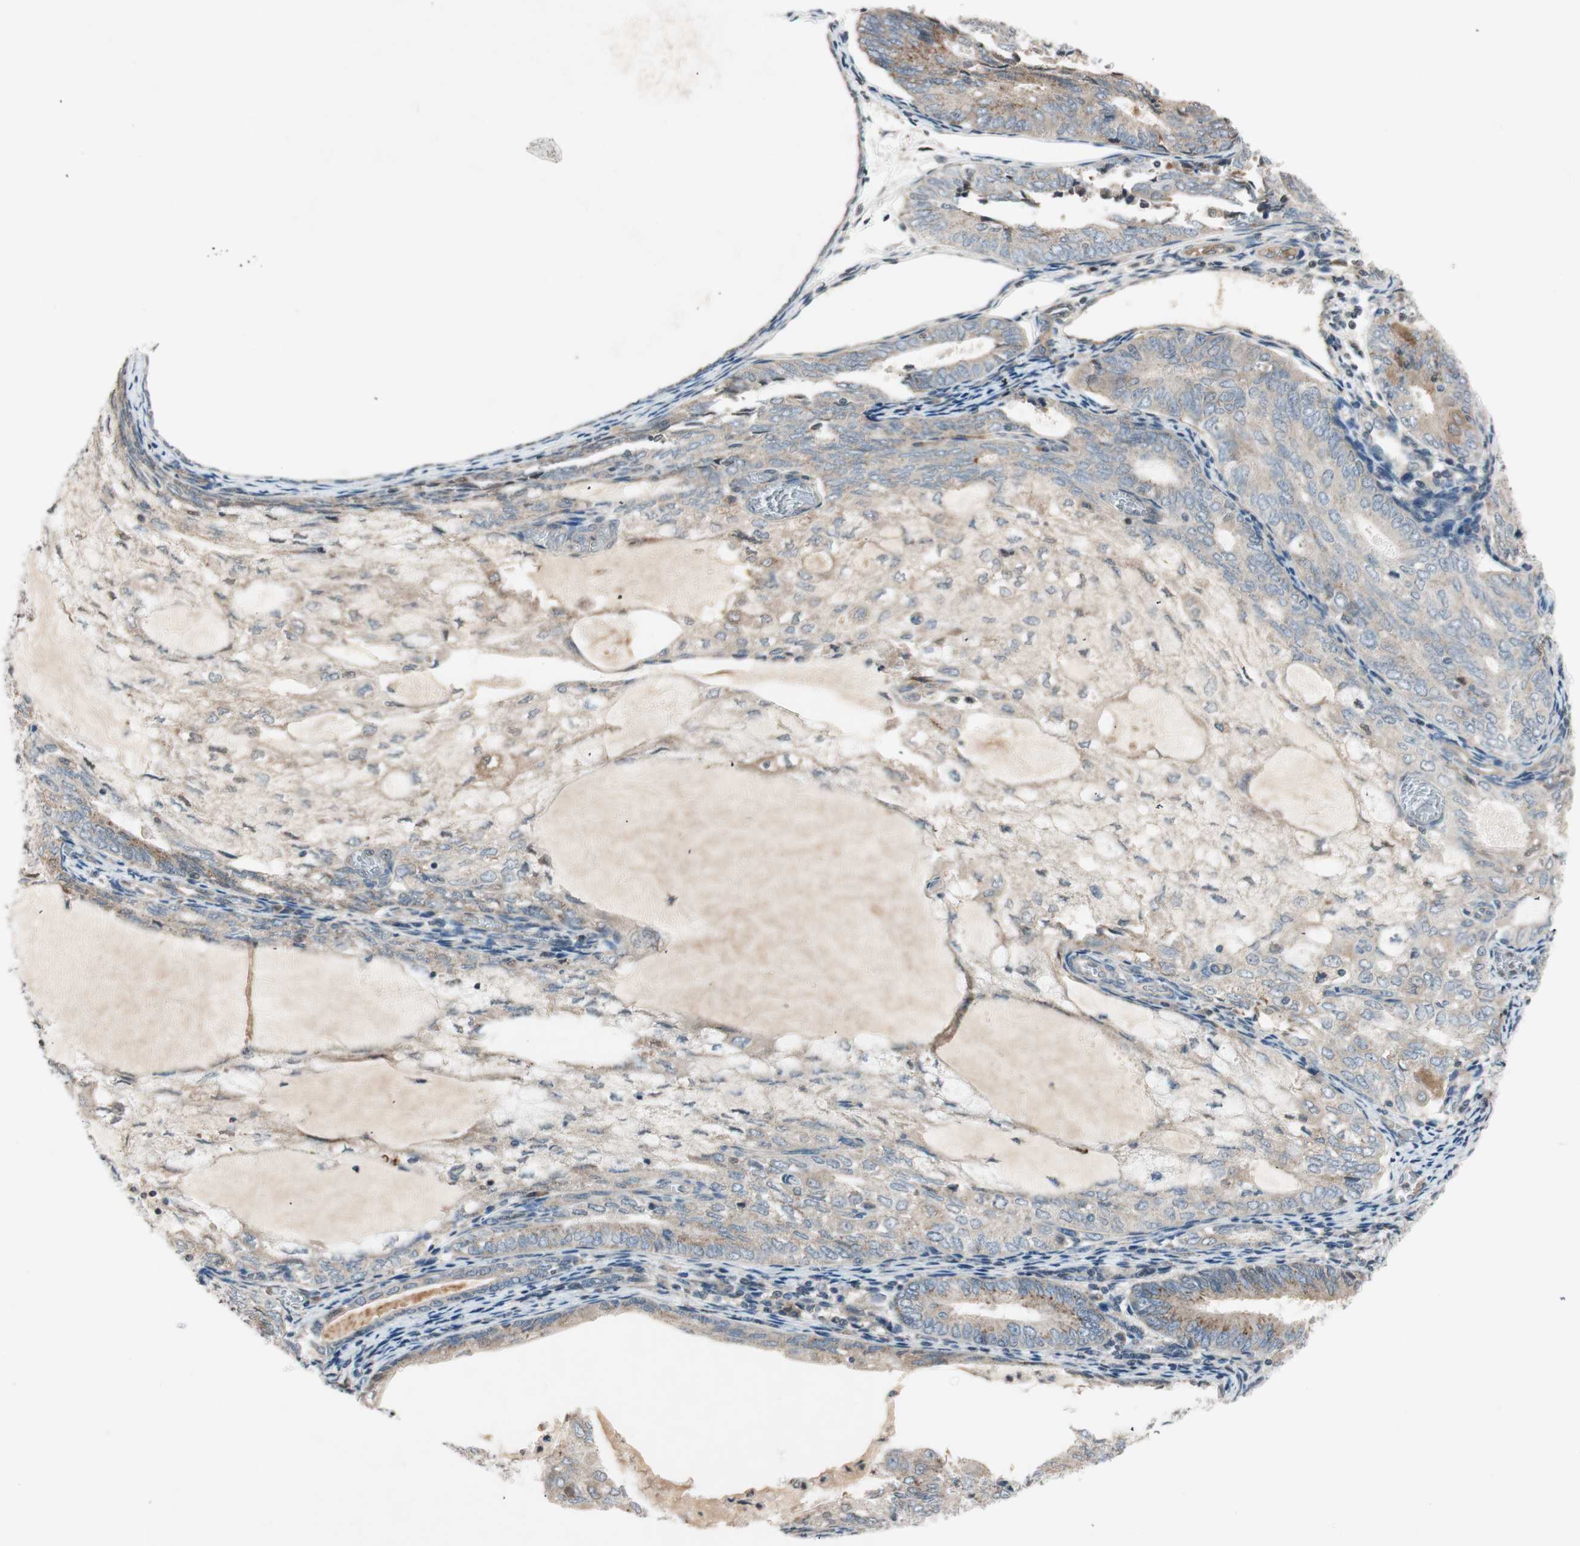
{"staining": {"intensity": "weak", "quantity": ">75%", "location": "cytoplasmic/membranous"}, "tissue": "endometrial cancer", "cell_type": "Tumor cells", "image_type": "cancer", "snomed": [{"axis": "morphology", "description": "Adenocarcinoma, NOS"}, {"axis": "topography", "description": "Endometrium"}], "caption": "Immunohistochemistry (IHC) micrograph of neoplastic tissue: human adenocarcinoma (endometrial) stained using IHC displays low levels of weak protein expression localized specifically in the cytoplasmic/membranous of tumor cells, appearing as a cytoplasmic/membranous brown color.", "gene": "GCLM", "patient": {"sex": "female", "age": 81}}